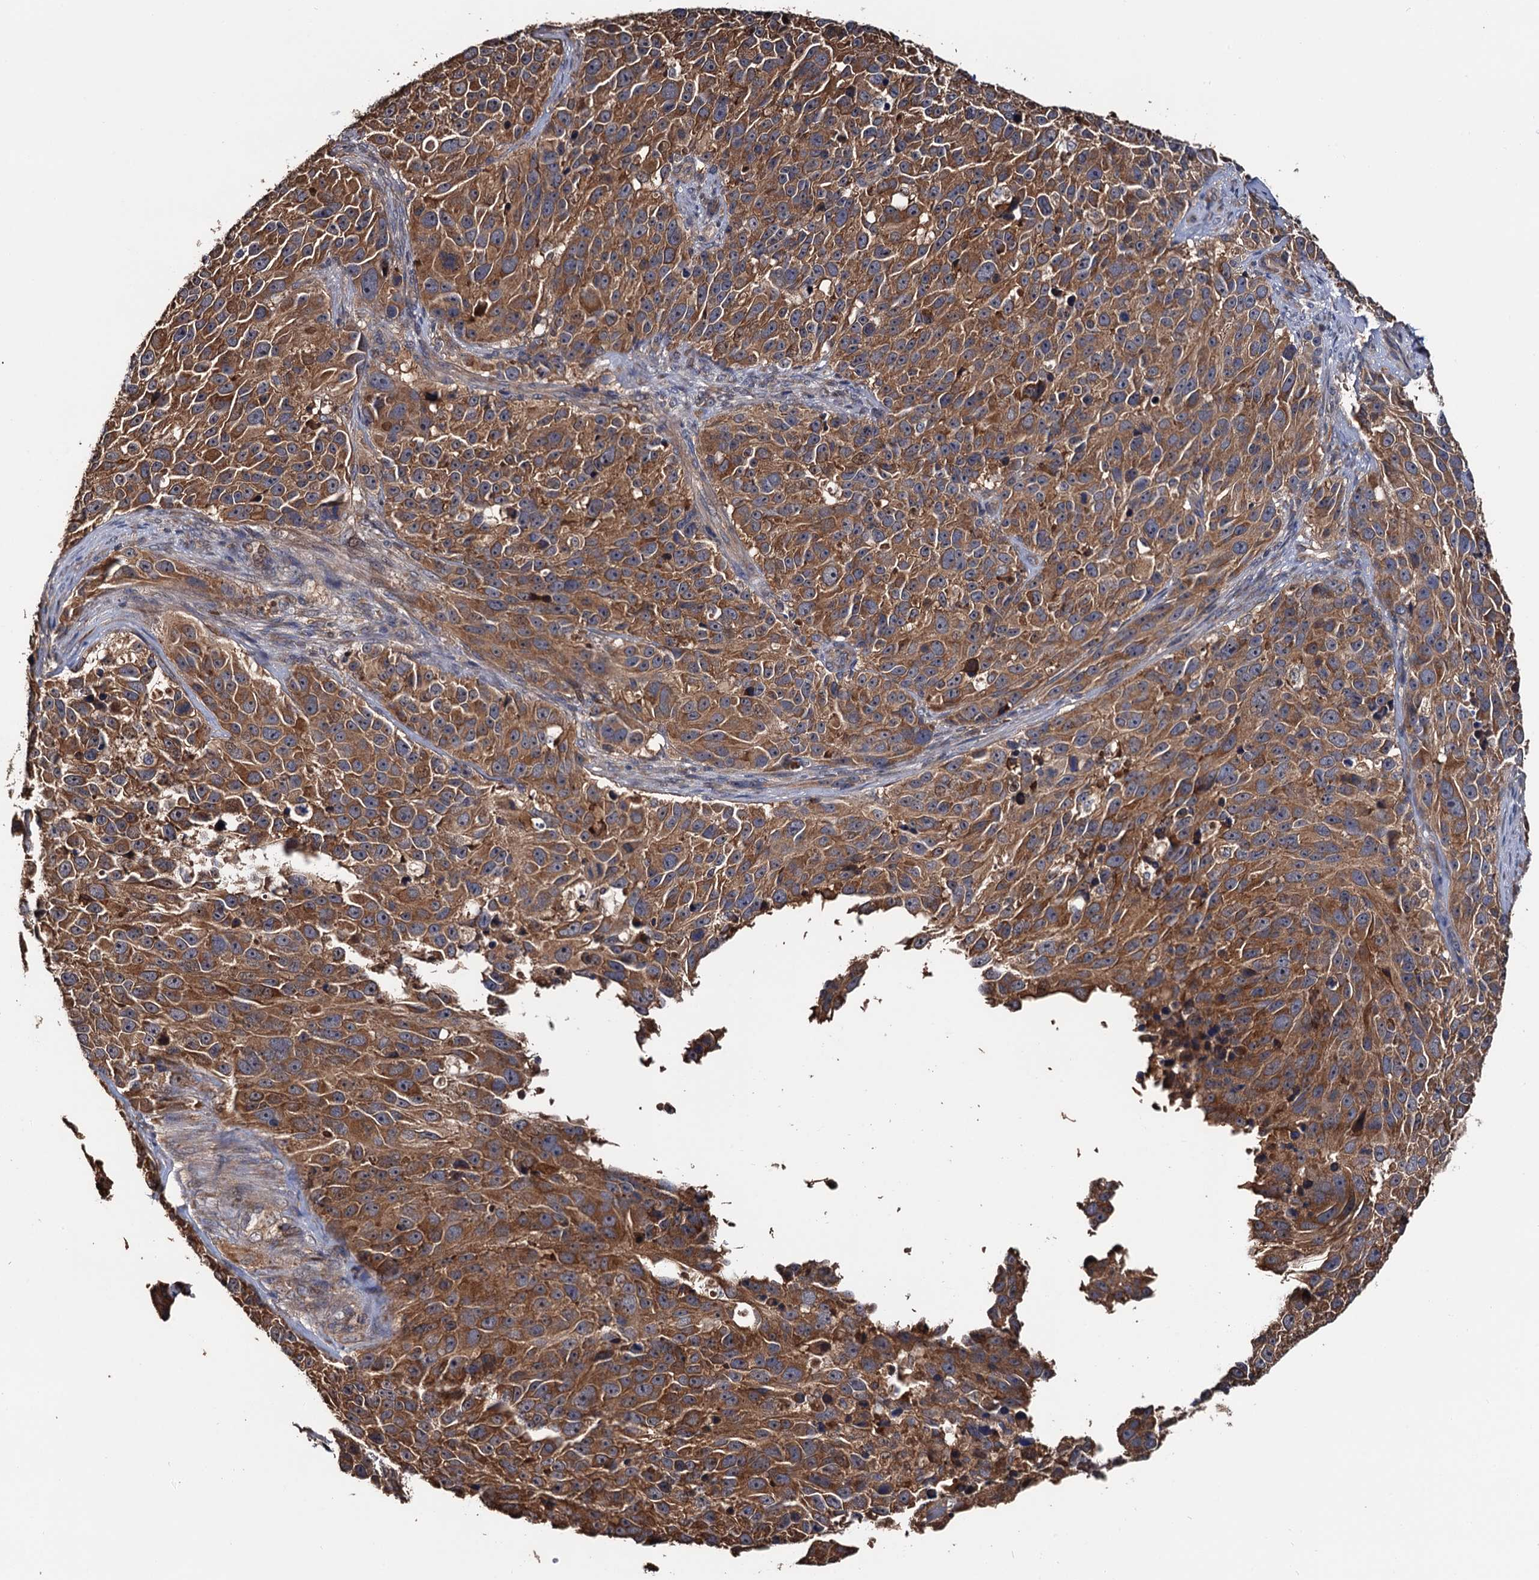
{"staining": {"intensity": "moderate", "quantity": ">75%", "location": "cytoplasmic/membranous"}, "tissue": "melanoma", "cell_type": "Tumor cells", "image_type": "cancer", "snomed": [{"axis": "morphology", "description": "Malignant melanoma, NOS"}, {"axis": "topography", "description": "Skin"}], "caption": "A medium amount of moderate cytoplasmic/membranous staining is appreciated in about >75% of tumor cells in melanoma tissue.", "gene": "RGS11", "patient": {"sex": "male", "age": 84}}